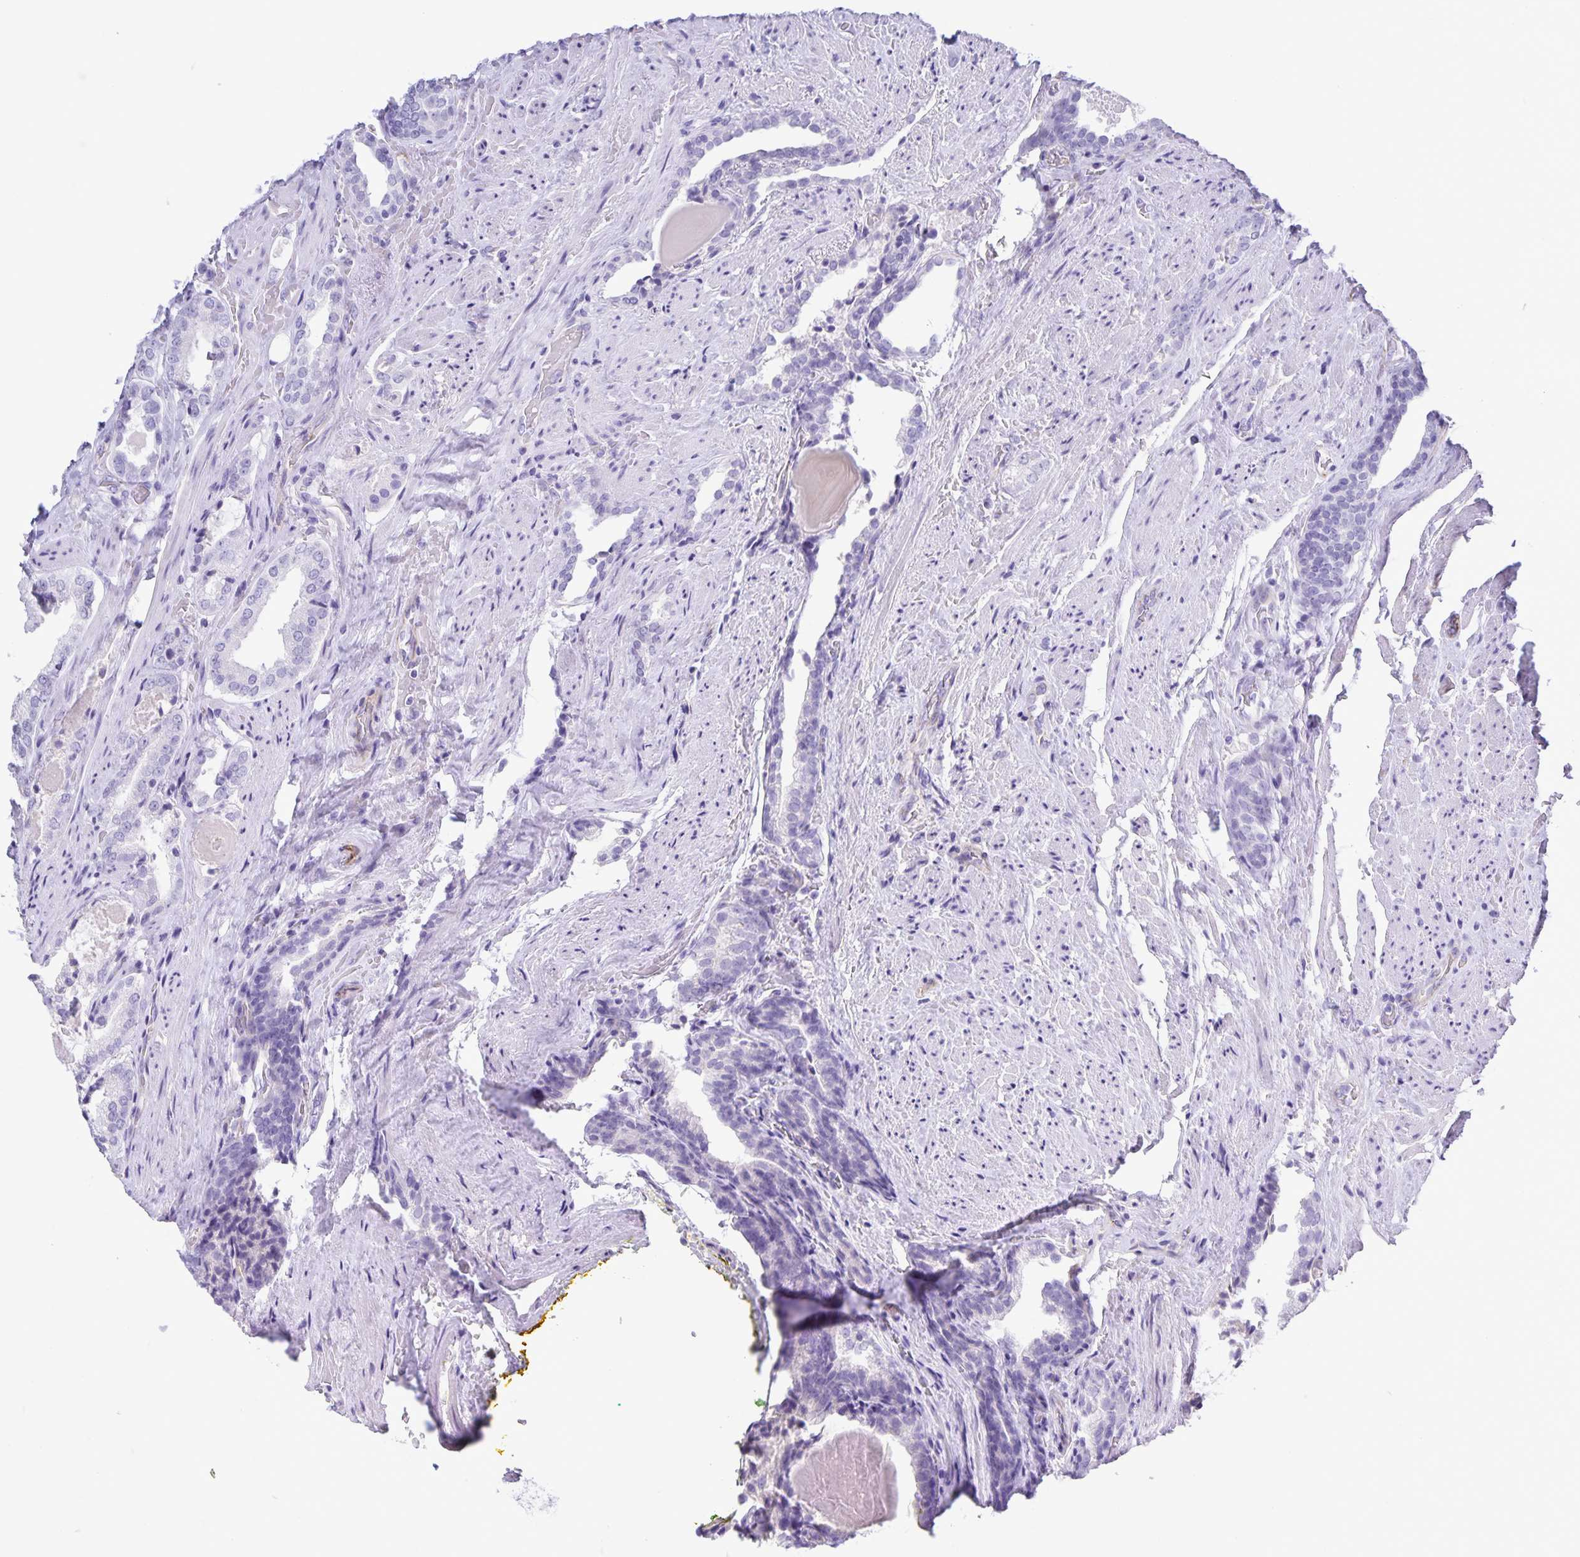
{"staining": {"intensity": "negative", "quantity": "none", "location": "none"}, "tissue": "prostate cancer", "cell_type": "Tumor cells", "image_type": "cancer", "snomed": [{"axis": "morphology", "description": "Adenocarcinoma, High grade"}, {"axis": "topography", "description": "Prostate"}], "caption": "IHC micrograph of prostate cancer stained for a protein (brown), which reveals no expression in tumor cells.", "gene": "UBQLN3", "patient": {"sex": "male", "age": 65}}